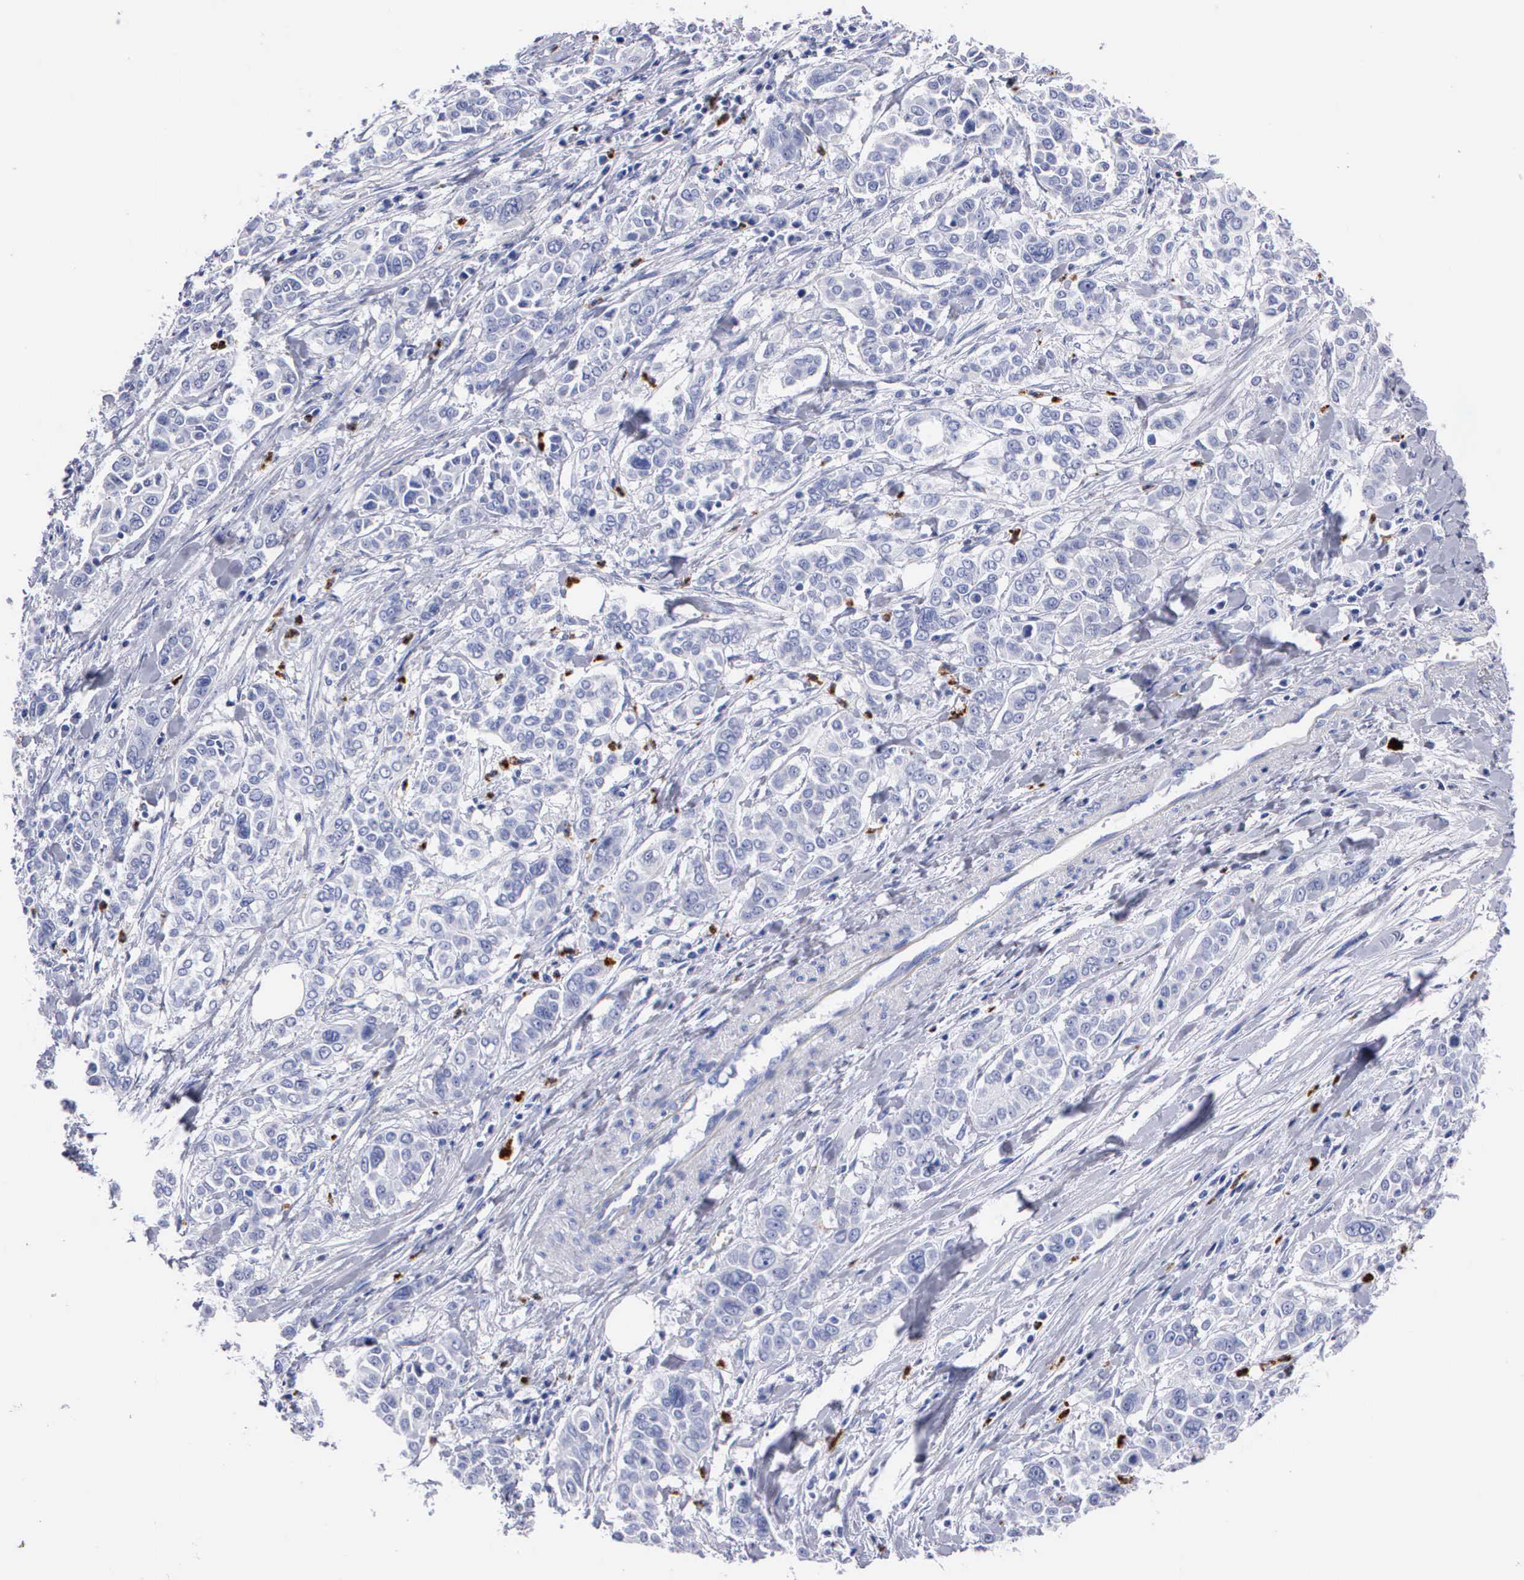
{"staining": {"intensity": "negative", "quantity": "none", "location": "none"}, "tissue": "pancreatic cancer", "cell_type": "Tumor cells", "image_type": "cancer", "snomed": [{"axis": "morphology", "description": "Adenocarcinoma, NOS"}, {"axis": "topography", "description": "Pancreas"}], "caption": "This is an immunohistochemistry (IHC) micrograph of pancreatic cancer. There is no expression in tumor cells.", "gene": "CTSG", "patient": {"sex": "female", "age": 52}}